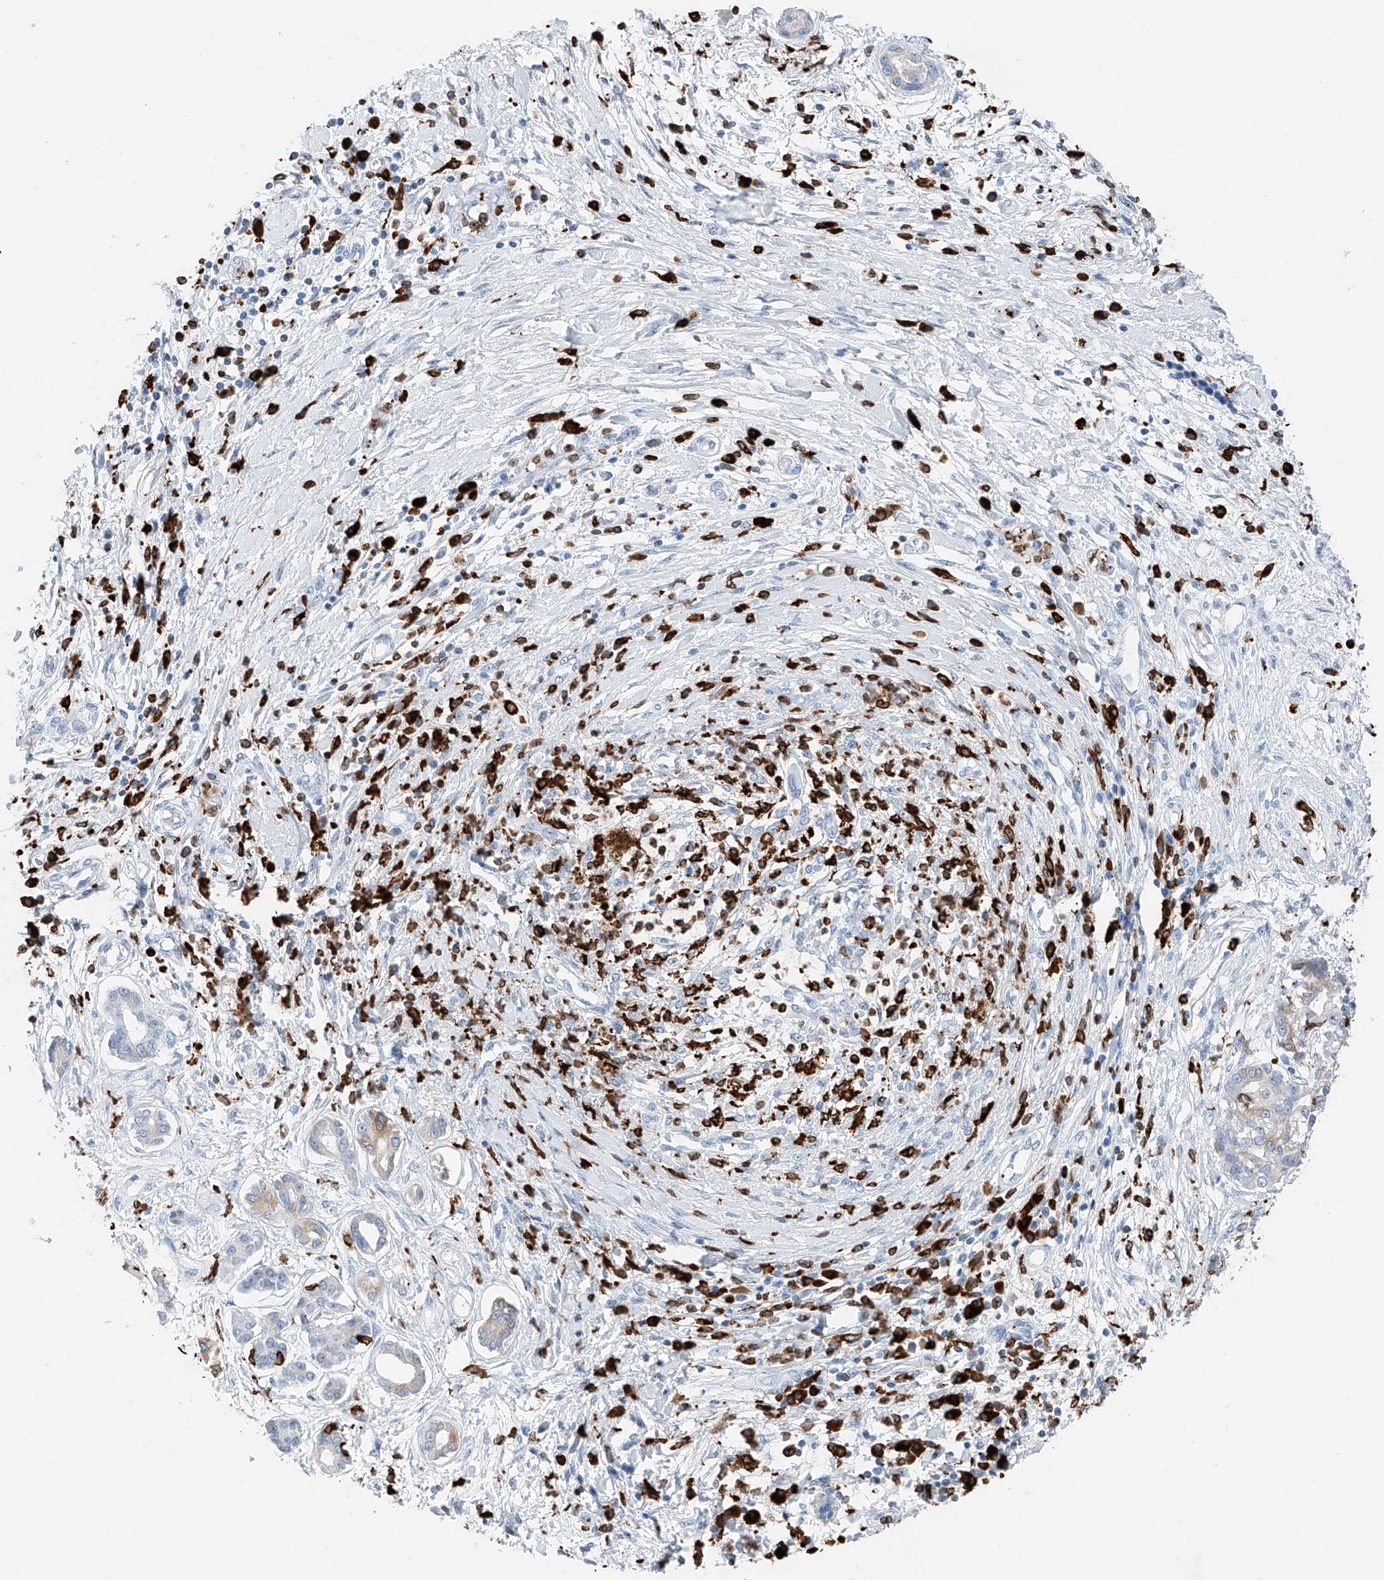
{"staining": {"intensity": "moderate", "quantity": "<25%", "location": "cytoplasmic/membranous"}, "tissue": "pancreatic cancer", "cell_type": "Tumor cells", "image_type": "cancer", "snomed": [{"axis": "morphology", "description": "Adenocarcinoma, NOS"}, {"axis": "topography", "description": "Pancreas"}], "caption": "This image demonstrates IHC staining of pancreatic cancer, with low moderate cytoplasmic/membranous expression in approximately <25% of tumor cells.", "gene": "TBXAS1", "patient": {"sex": "female", "age": 56}}